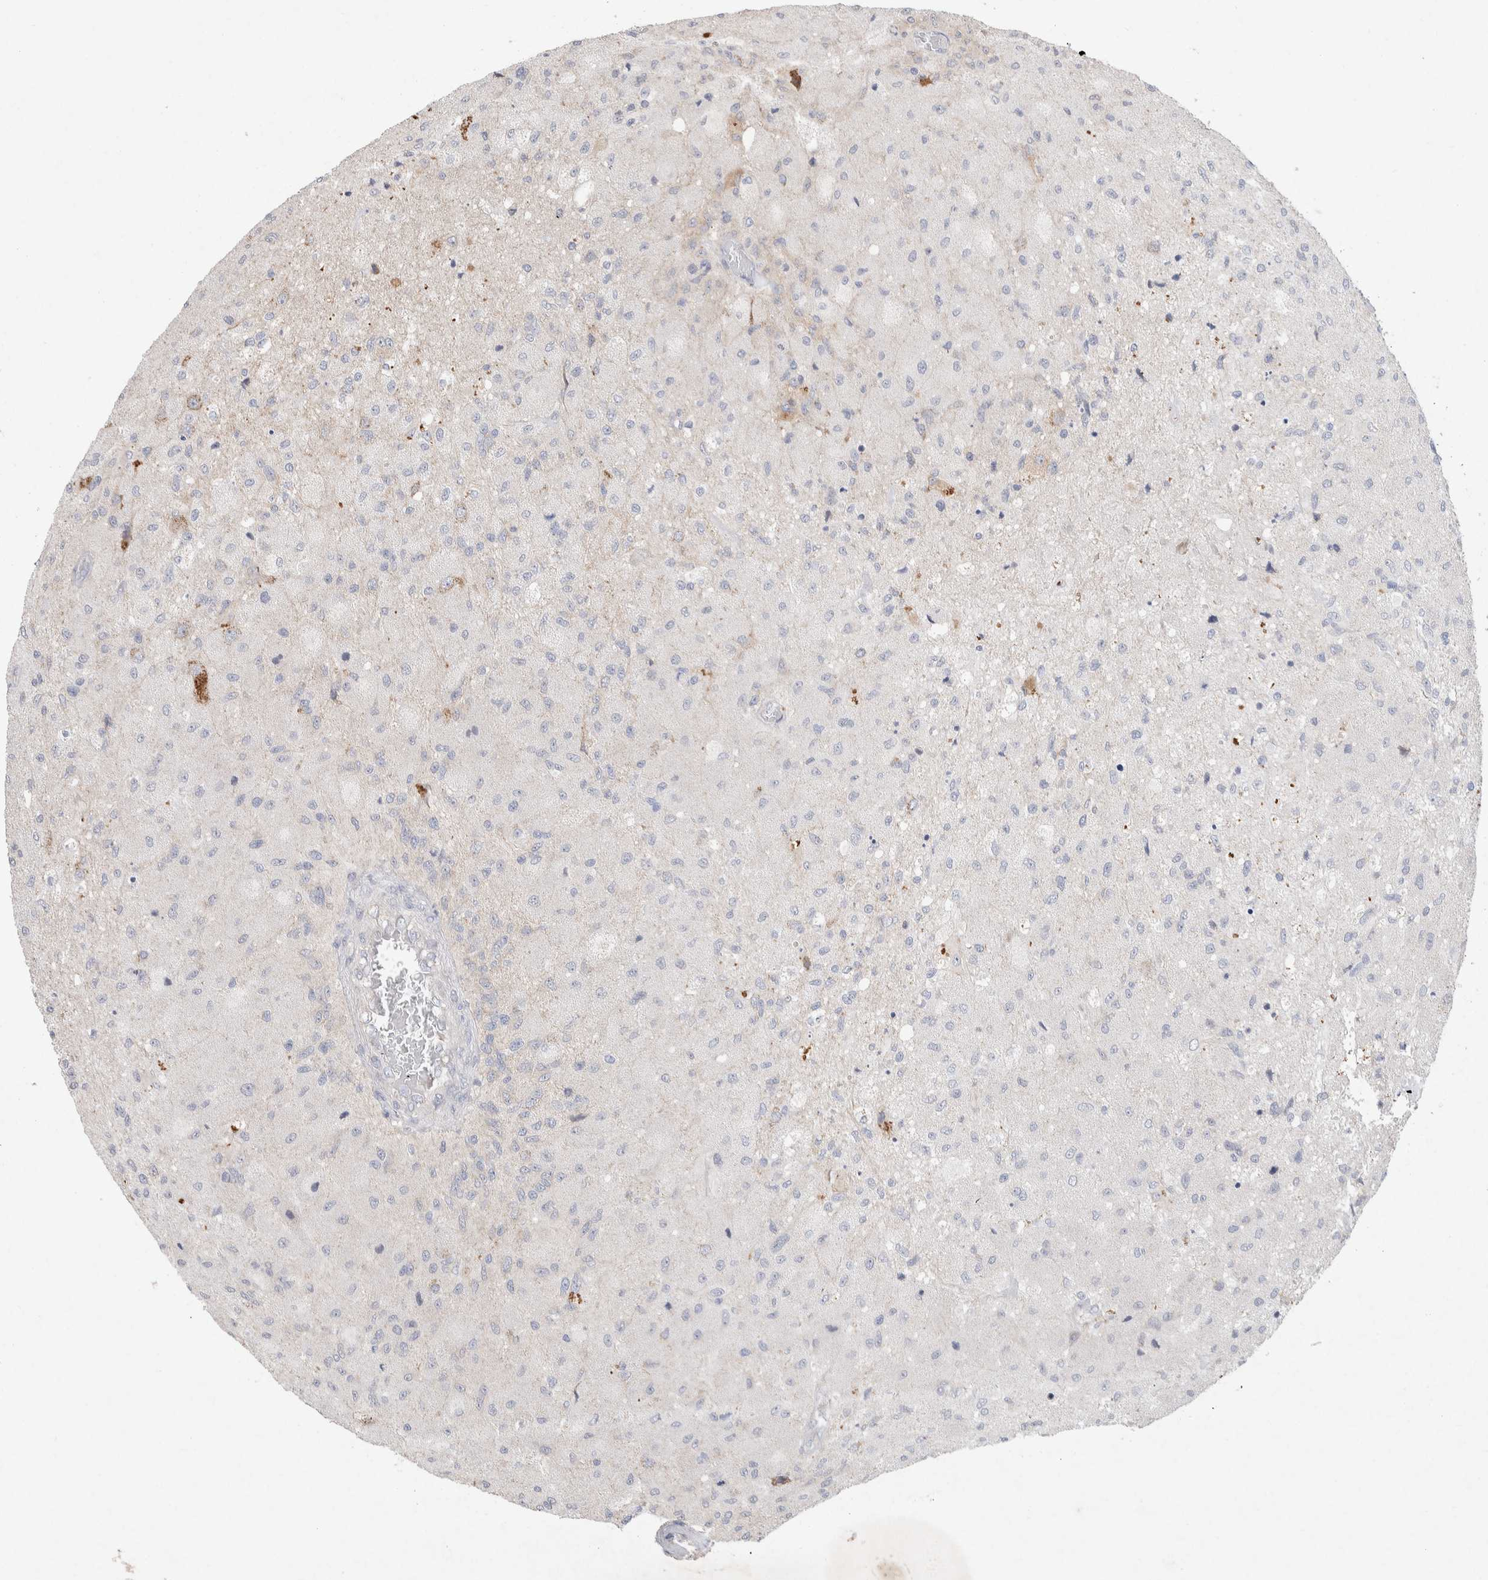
{"staining": {"intensity": "negative", "quantity": "none", "location": "none"}, "tissue": "glioma", "cell_type": "Tumor cells", "image_type": "cancer", "snomed": [{"axis": "morphology", "description": "Normal tissue, NOS"}, {"axis": "morphology", "description": "Glioma, malignant, High grade"}, {"axis": "topography", "description": "Cerebral cortex"}], "caption": "Photomicrograph shows no significant protein staining in tumor cells of glioma.", "gene": "CMTM4", "patient": {"sex": "male", "age": 77}}